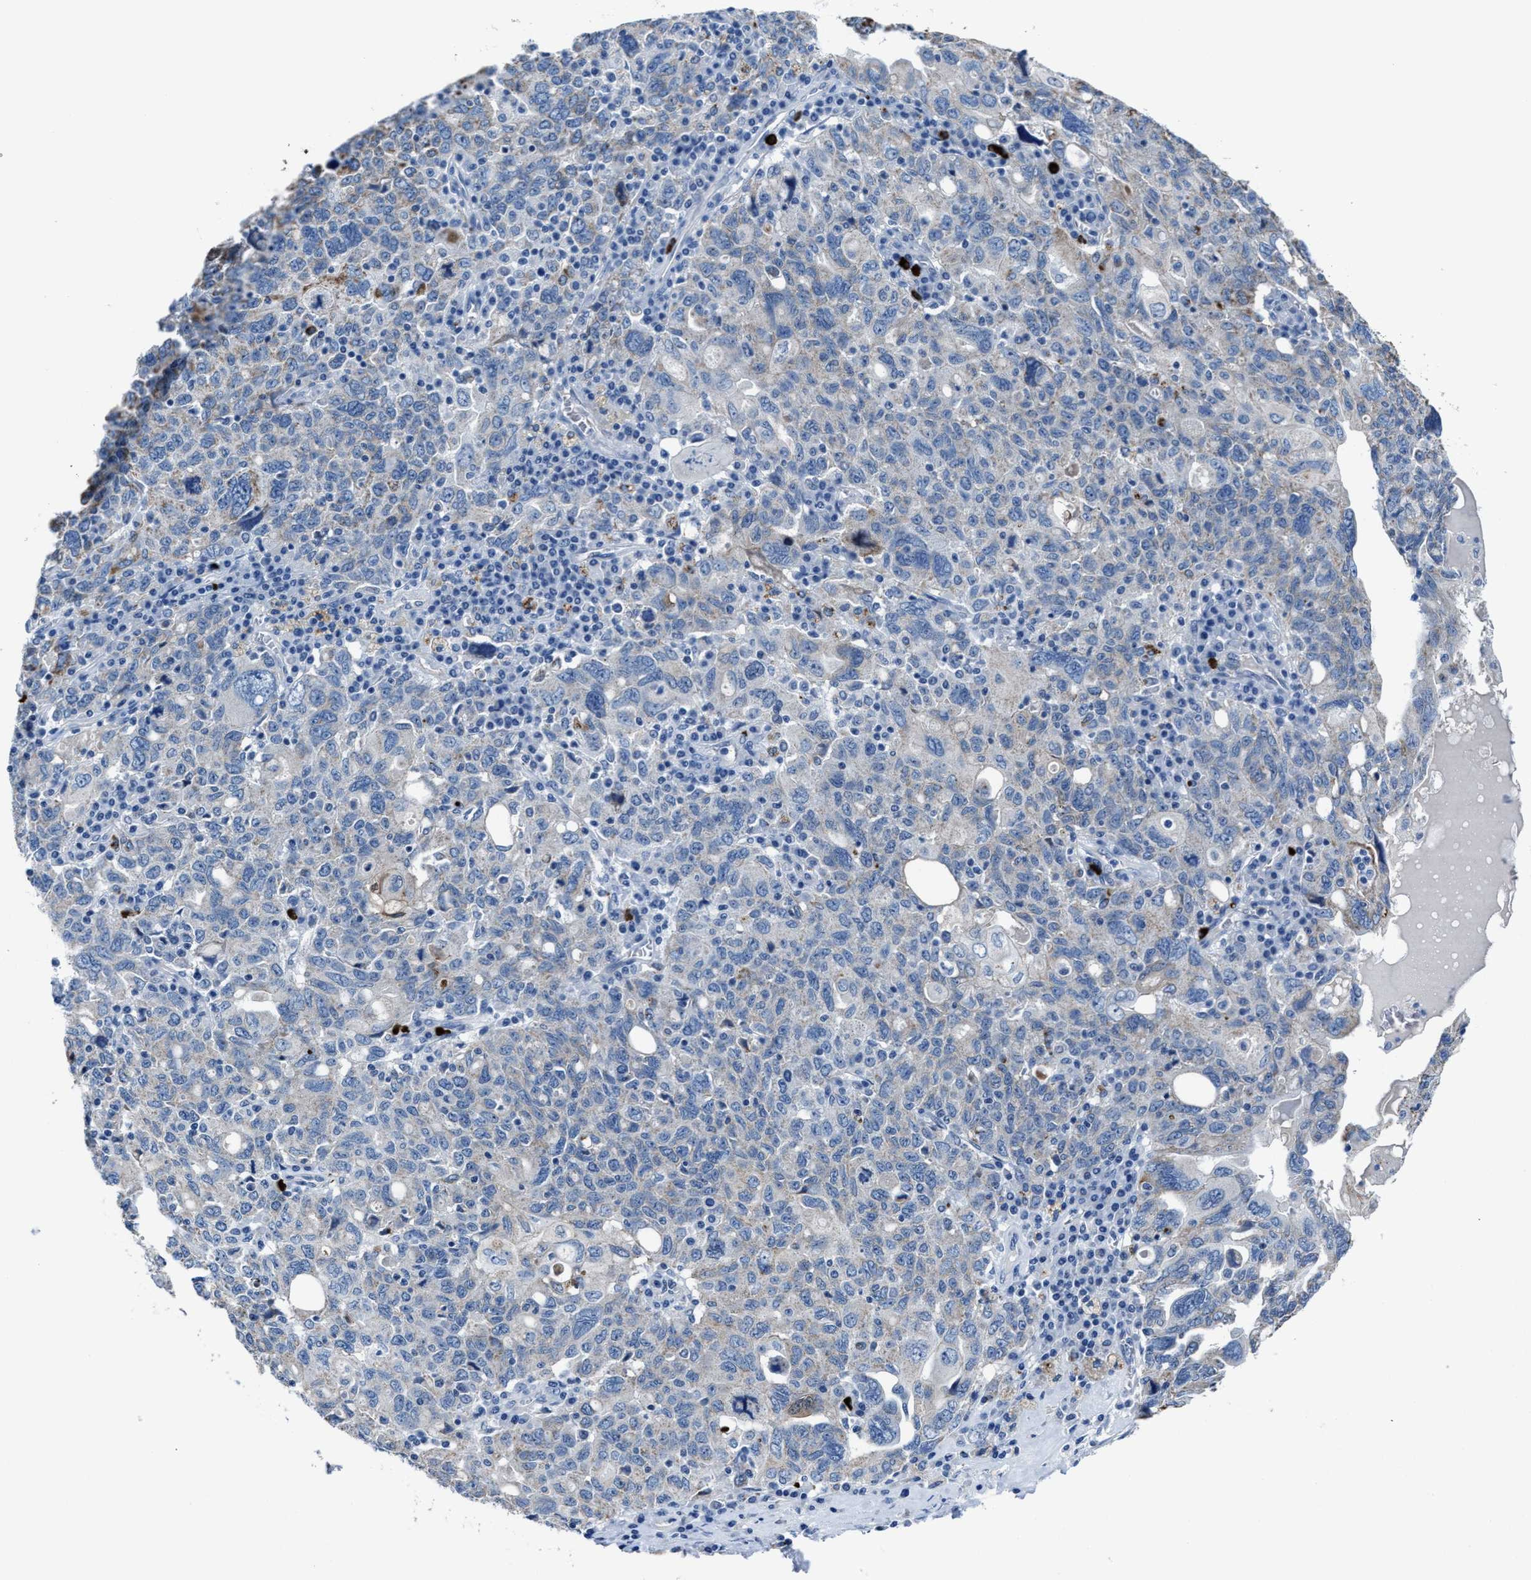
{"staining": {"intensity": "negative", "quantity": "none", "location": "none"}, "tissue": "ovarian cancer", "cell_type": "Tumor cells", "image_type": "cancer", "snomed": [{"axis": "morphology", "description": "Carcinoma, endometroid"}, {"axis": "topography", "description": "Ovary"}], "caption": "DAB immunohistochemical staining of ovarian cancer (endometroid carcinoma) shows no significant staining in tumor cells.", "gene": "GHITM", "patient": {"sex": "female", "age": 62}}